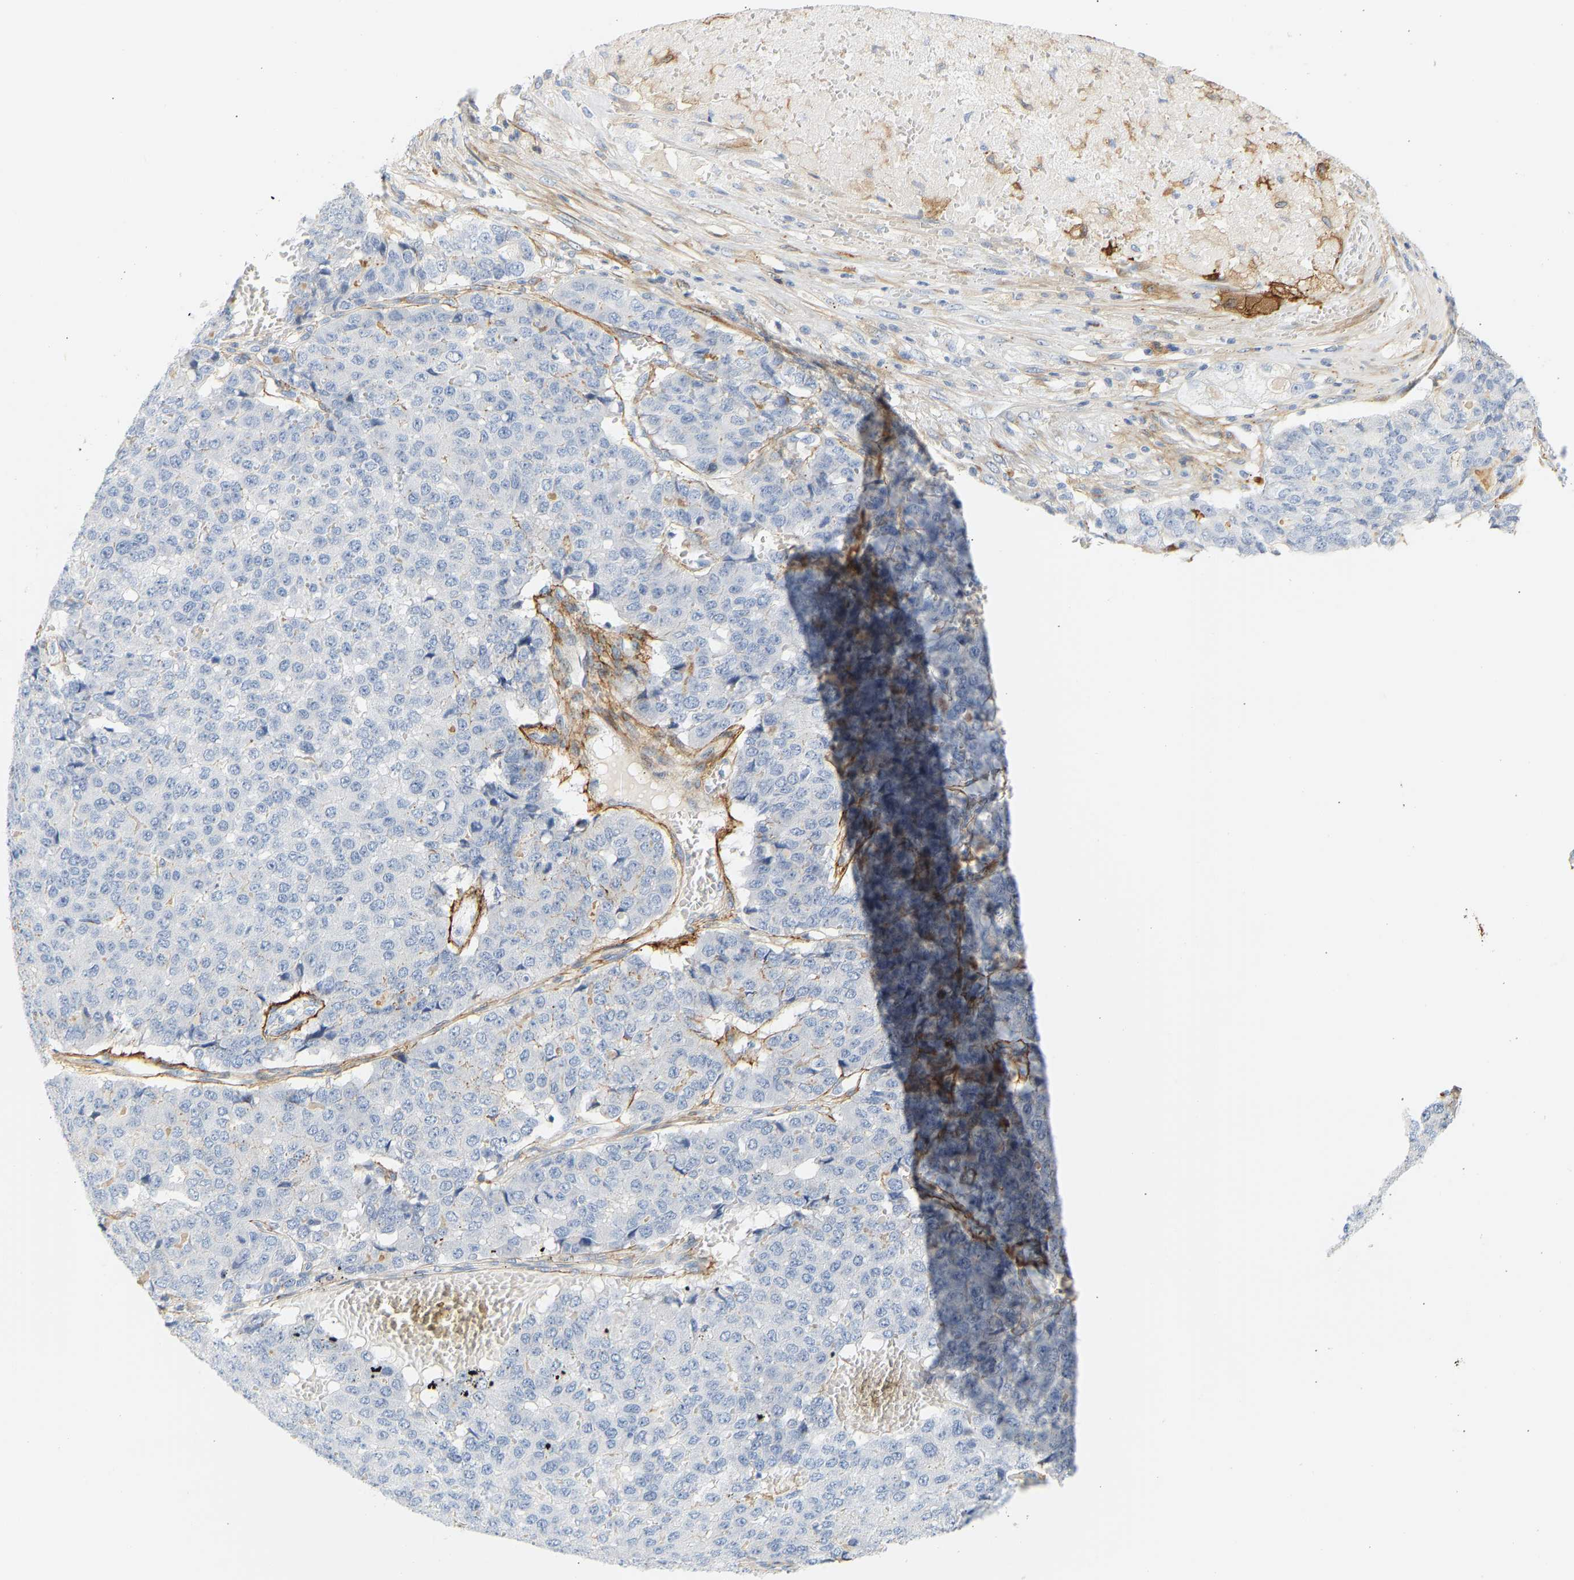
{"staining": {"intensity": "negative", "quantity": "none", "location": "none"}, "tissue": "pancreatic cancer", "cell_type": "Tumor cells", "image_type": "cancer", "snomed": [{"axis": "morphology", "description": "Adenocarcinoma, NOS"}, {"axis": "topography", "description": "Pancreas"}], "caption": "Image shows no significant protein positivity in tumor cells of adenocarcinoma (pancreatic).", "gene": "SLC30A7", "patient": {"sex": "male", "age": 50}}